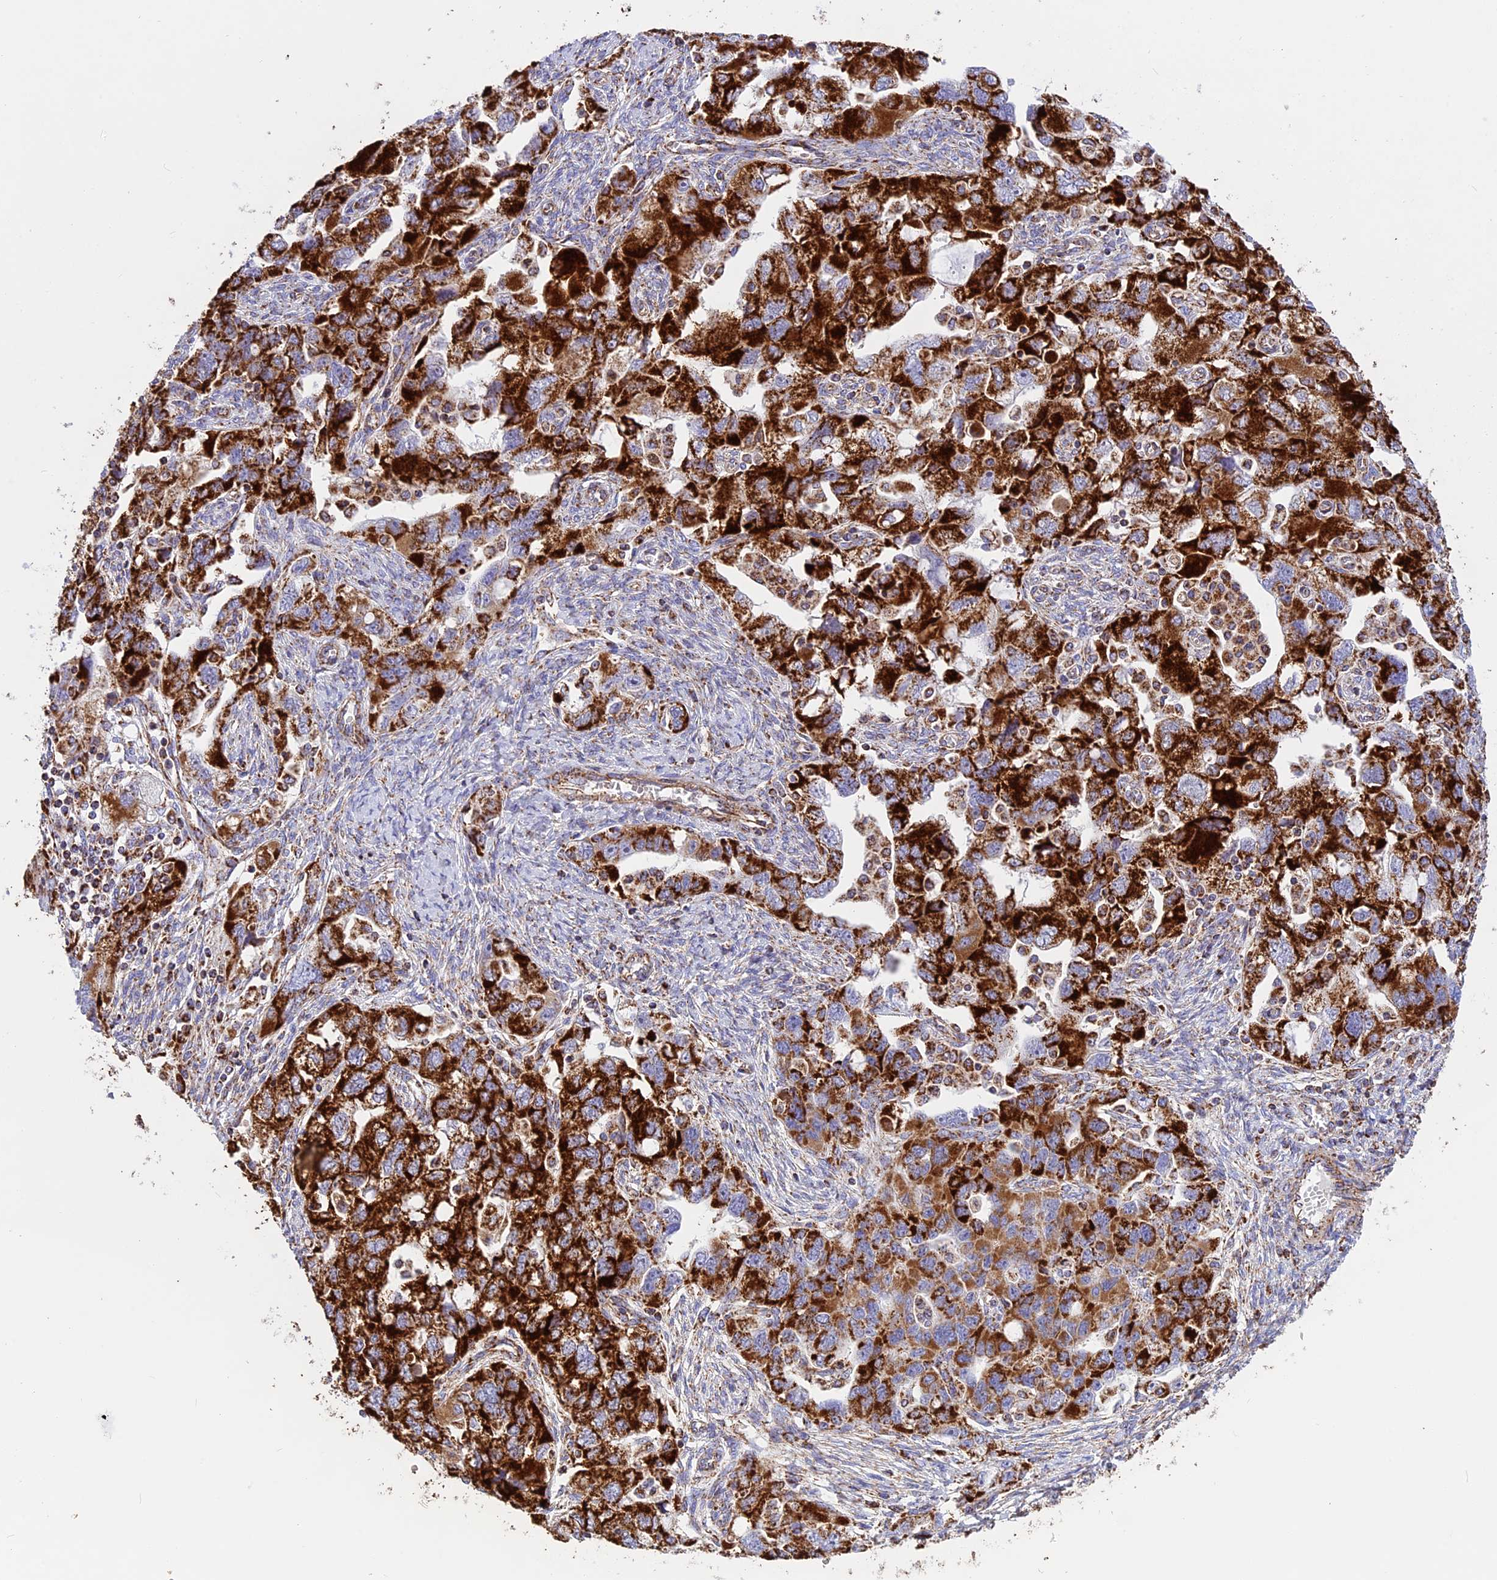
{"staining": {"intensity": "strong", "quantity": ">75%", "location": "cytoplasmic/membranous"}, "tissue": "ovarian cancer", "cell_type": "Tumor cells", "image_type": "cancer", "snomed": [{"axis": "morphology", "description": "Carcinoma, NOS"}, {"axis": "morphology", "description": "Cystadenocarcinoma, serous, NOS"}, {"axis": "topography", "description": "Ovary"}], "caption": "Ovarian serous cystadenocarcinoma stained with a brown dye displays strong cytoplasmic/membranous positive staining in about >75% of tumor cells.", "gene": "UQCRB", "patient": {"sex": "female", "age": 69}}